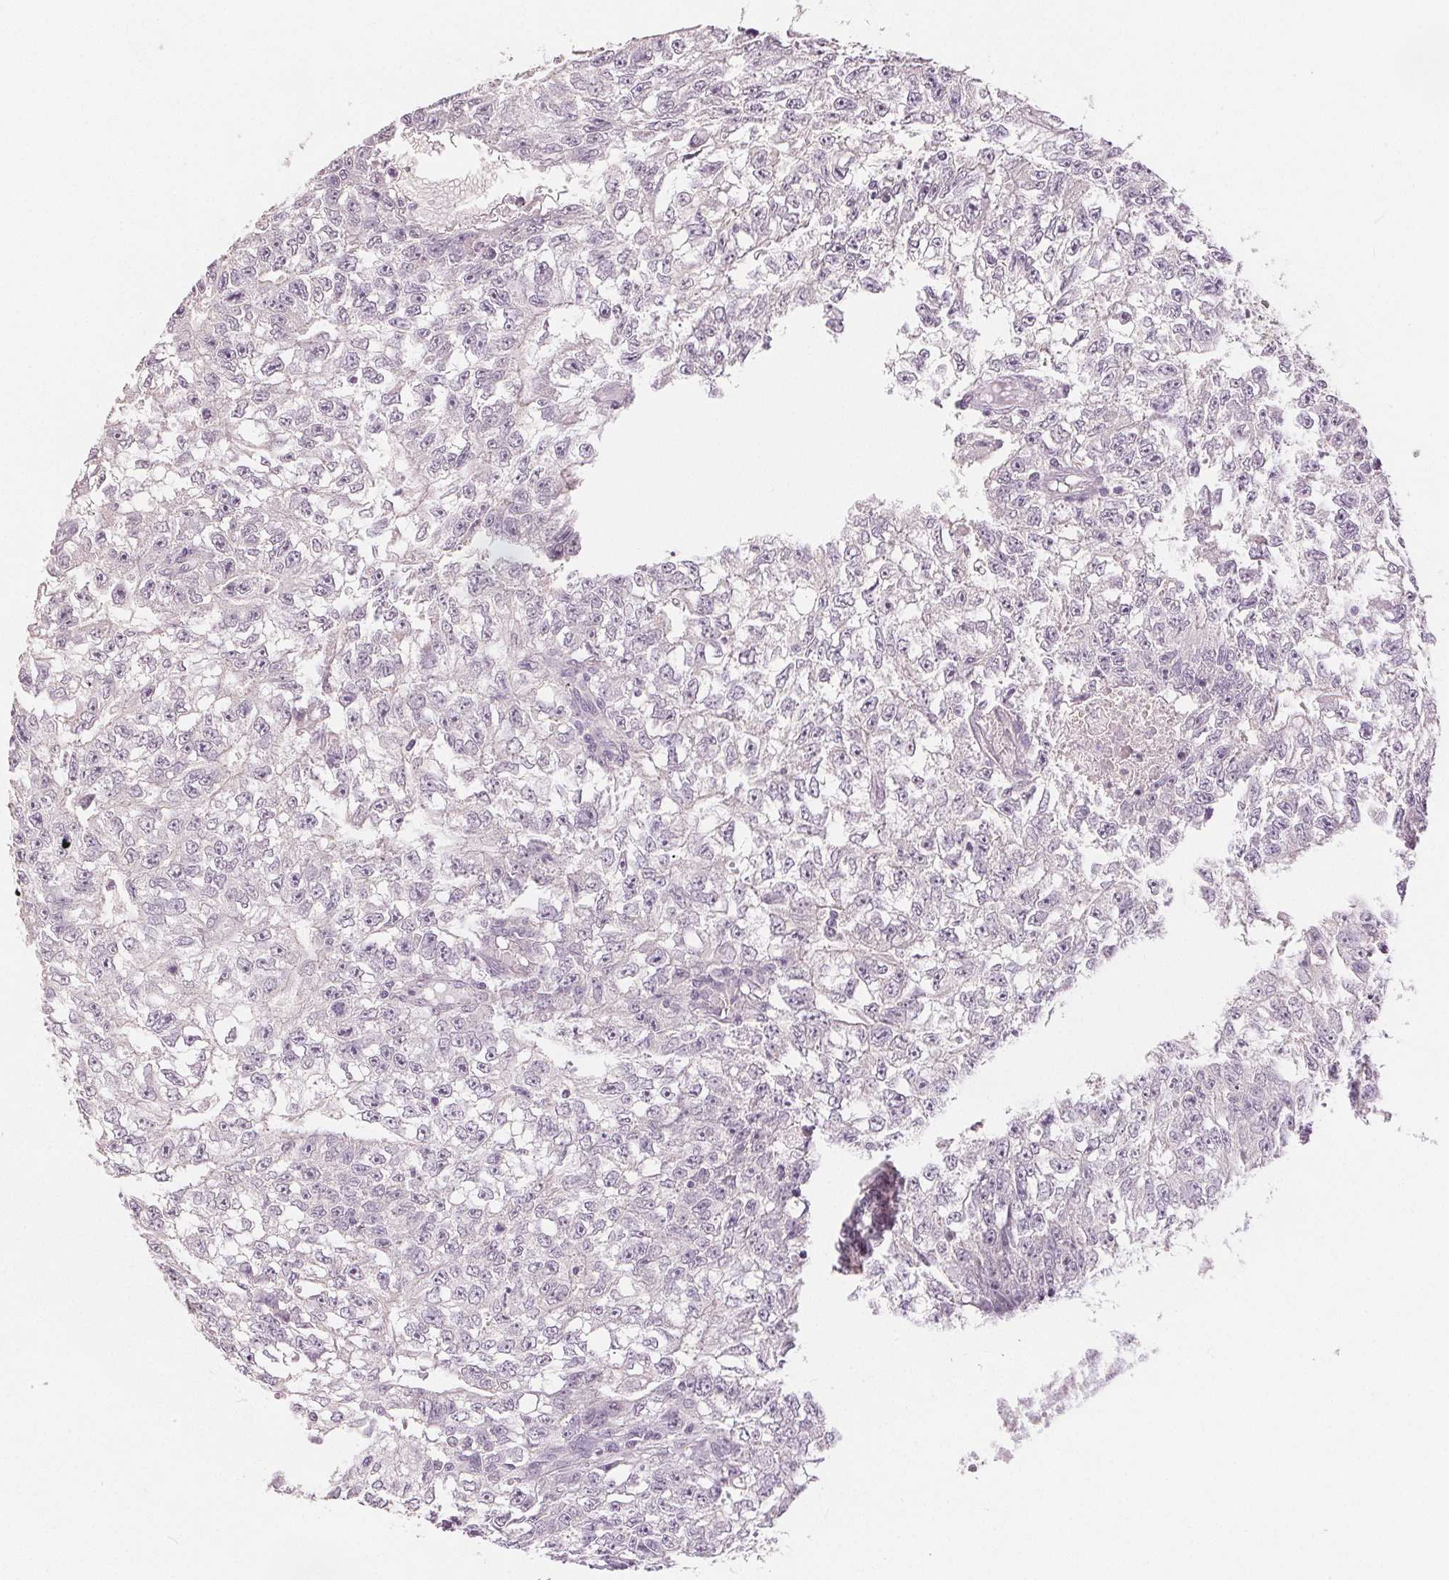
{"staining": {"intensity": "negative", "quantity": "none", "location": "none"}, "tissue": "testis cancer", "cell_type": "Tumor cells", "image_type": "cancer", "snomed": [{"axis": "morphology", "description": "Carcinoma, Embryonal, NOS"}, {"axis": "morphology", "description": "Teratoma, malignant, NOS"}, {"axis": "topography", "description": "Testis"}], "caption": "A micrograph of testis embryonal carcinoma stained for a protein shows no brown staining in tumor cells.", "gene": "SLC27A5", "patient": {"sex": "male", "age": 24}}